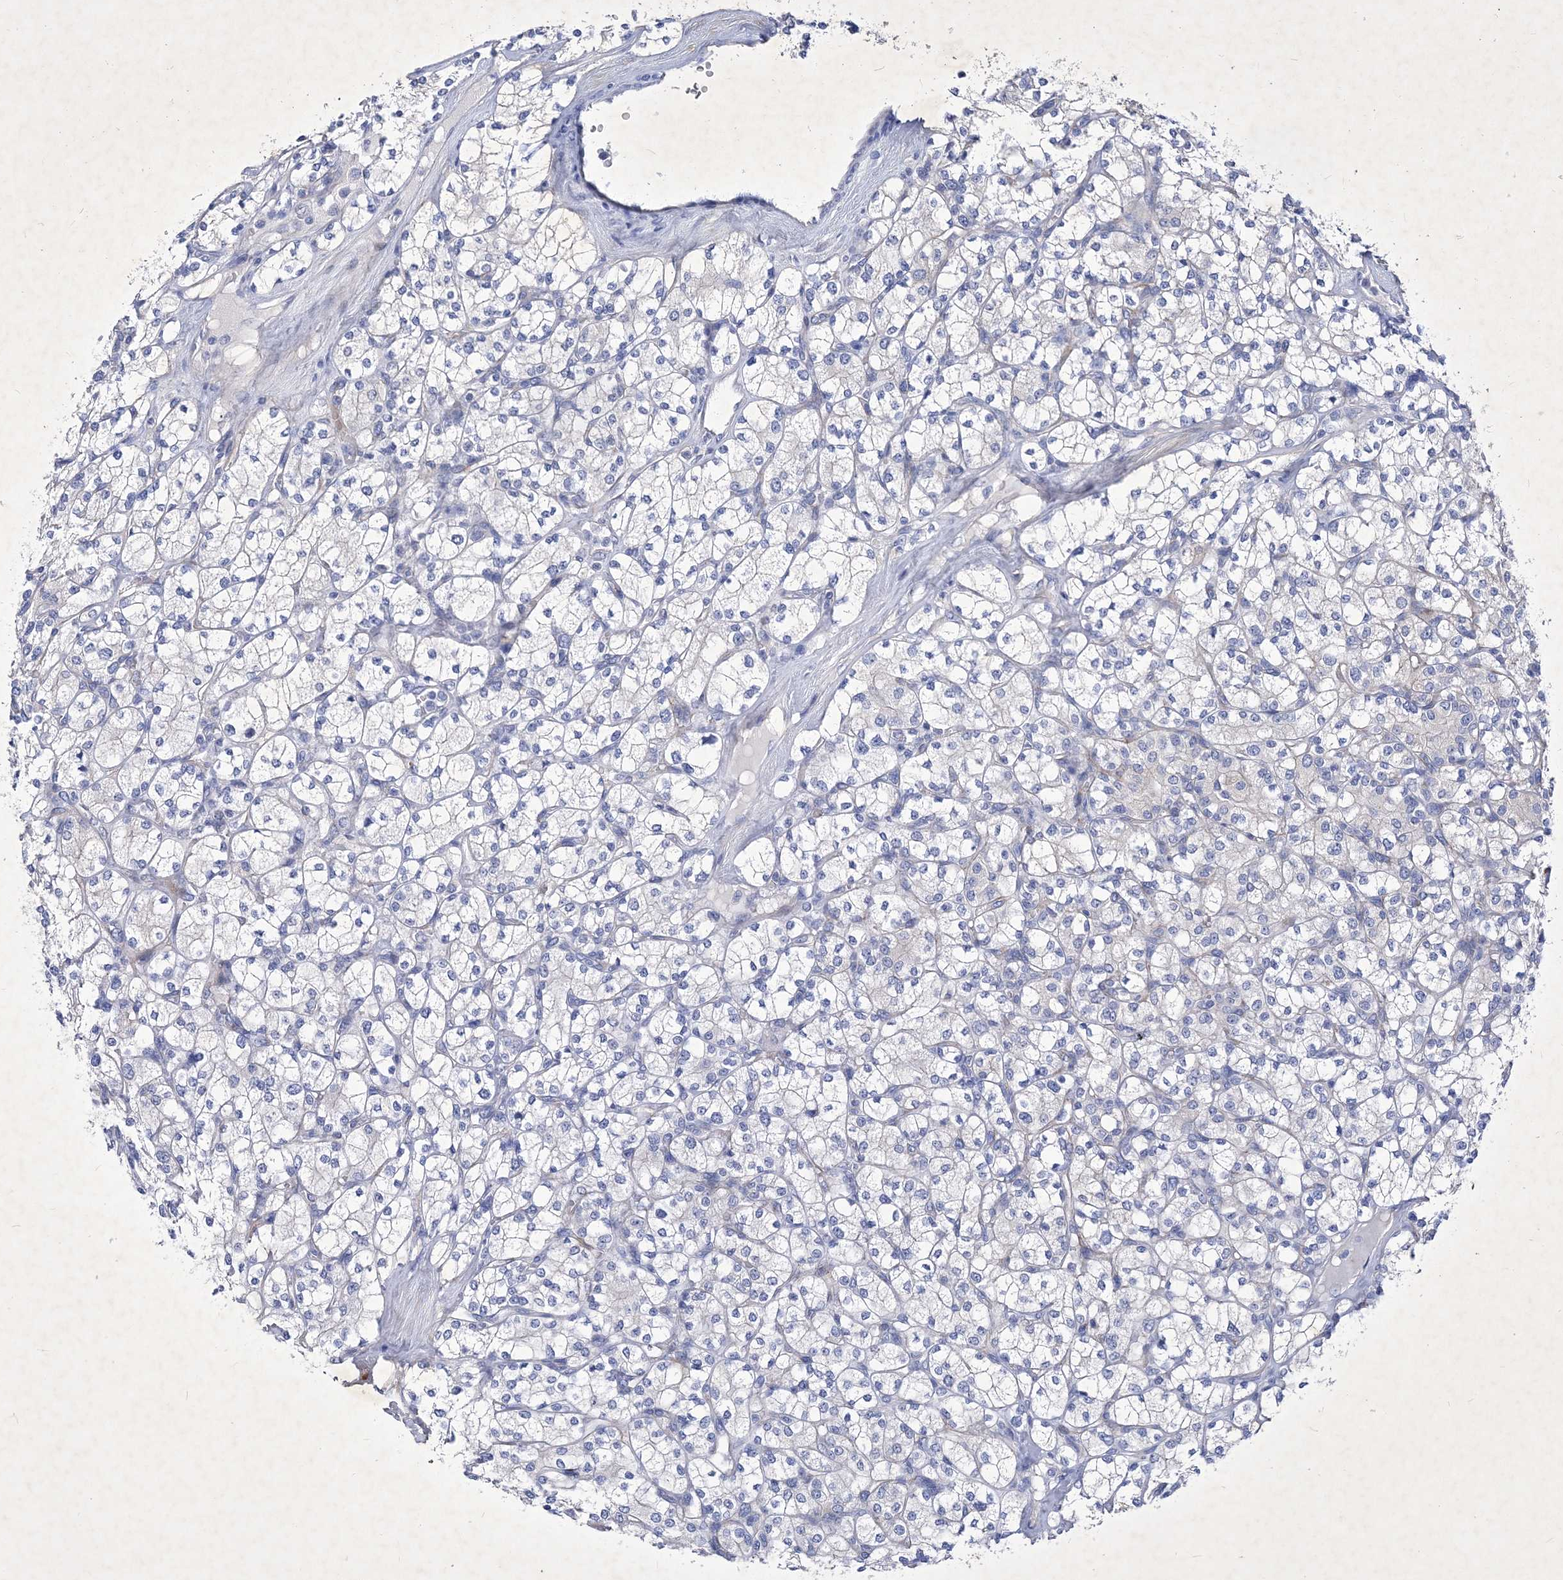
{"staining": {"intensity": "negative", "quantity": "none", "location": "none"}, "tissue": "renal cancer", "cell_type": "Tumor cells", "image_type": "cancer", "snomed": [{"axis": "morphology", "description": "Adenocarcinoma, NOS"}, {"axis": "topography", "description": "Kidney"}], "caption": "A micrograph of renal cancer (adenocarcinoma) stained for a protein demonstrates no brown staining in tumor cells.", "gene": "GPN1", "patient": {"sex": "male", "age": 77}}